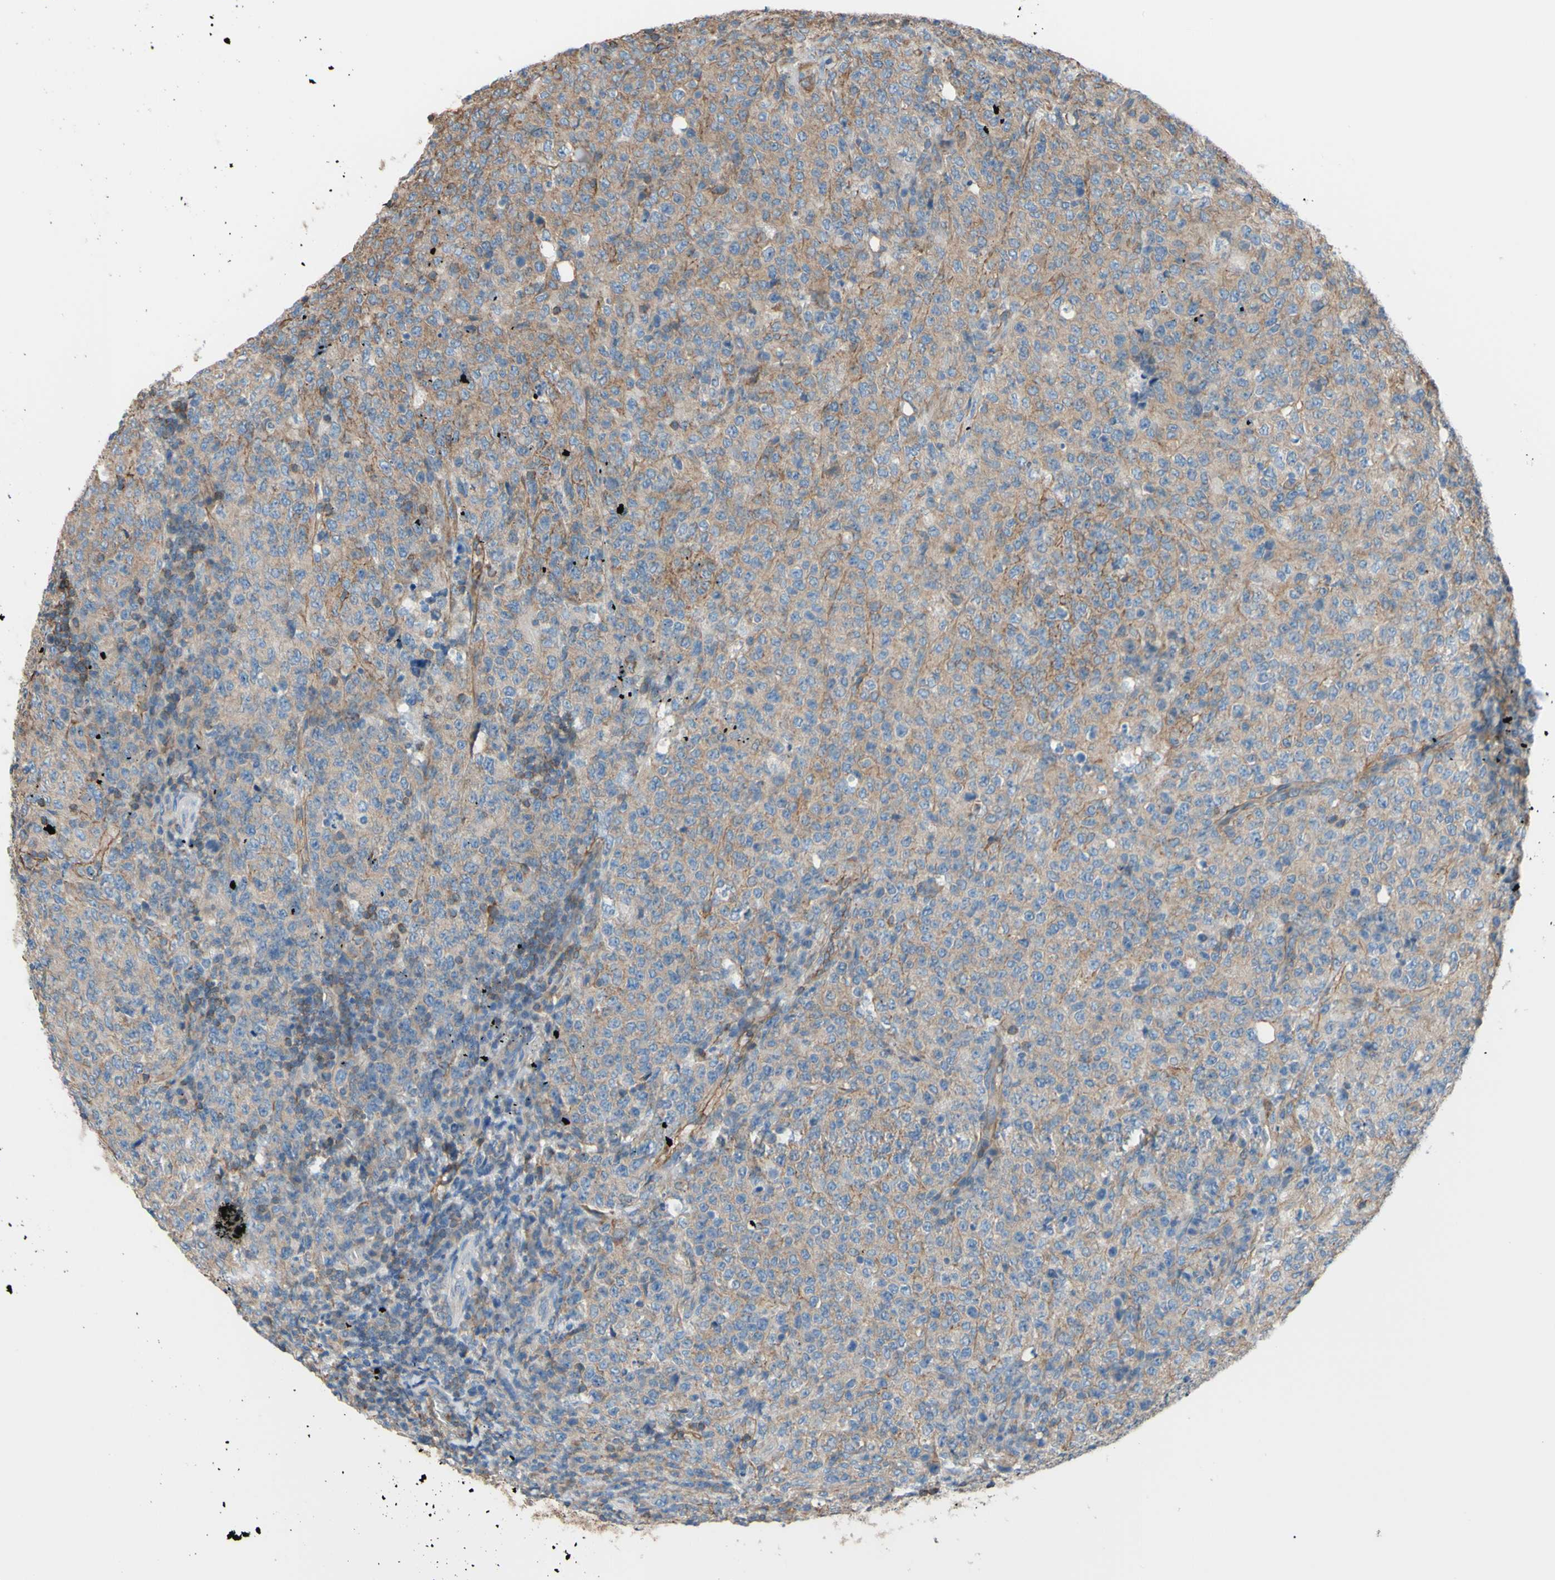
{"staining": {"intensity": "negative", "quantity": "none", "location": "none"}, "tissue": "lymphoma", "cell_type": "Tumor cells", "image_type": "cancer", "snomed": [{"axis": "morphology", "description": "Malignant lymphoma, non-Hodgkin's type, High grade"}, {"axis": "topography", "description": "Tonsil"}], "caption": "A histopathology image of lymphoma stained for a protein exhibits no brown staining in tumor cells. (Stains: DAB immunohistochemistry (IHC) with hematoxylin counter stain, Microscopy: brightfield microscopy at high magnification).", "gene": "ADD1", "patient": {"sex": "female", "age": 36}}